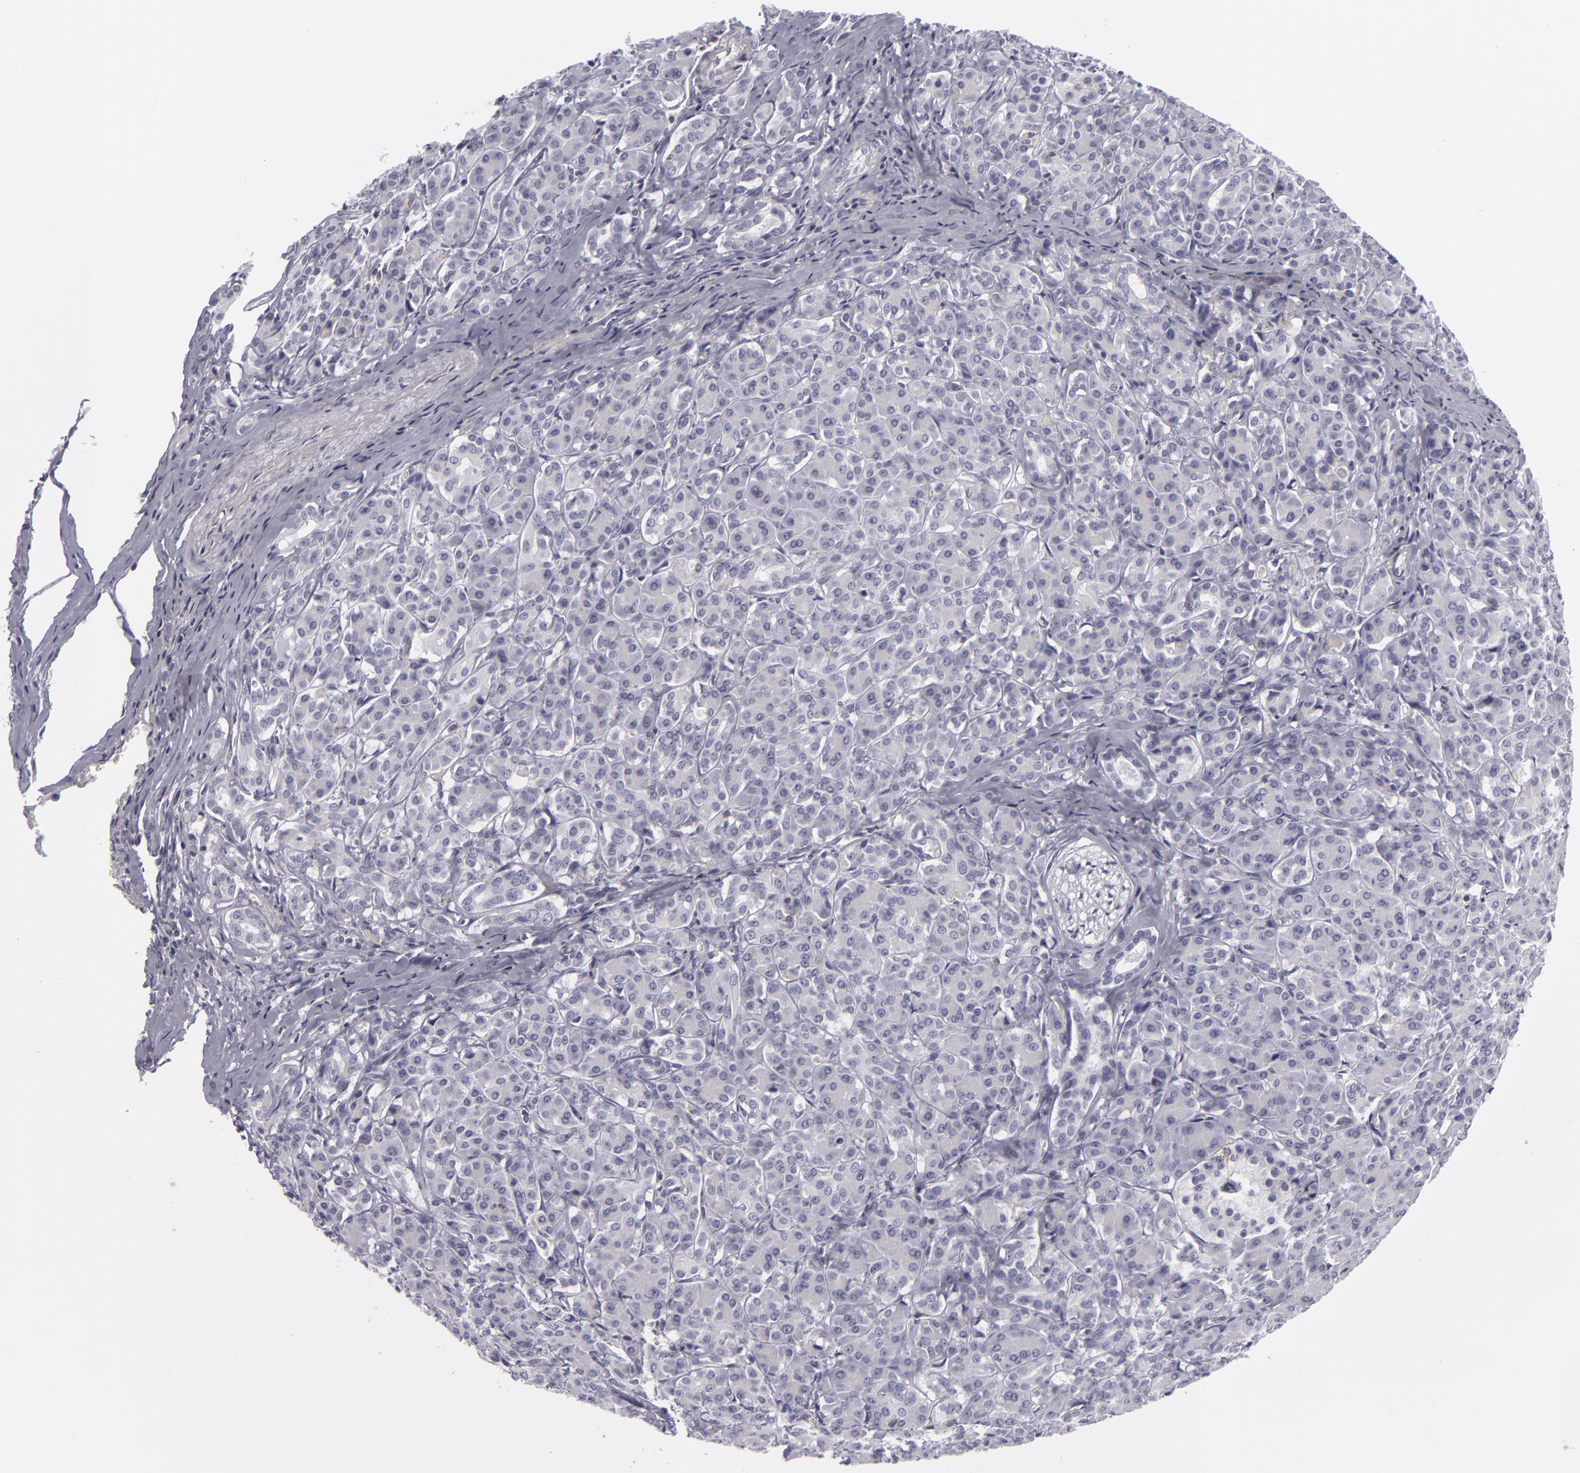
{"staining": {"intensity": "negative", "quantity": "none", "location": "none"}, "tissue": "pancreas", "cell_type": "Exocrine glandular cells", "image_type": "normal", "snomed": [{"axis": "morphology", "description": "Normal tissue, NOS"}, {"axis": "topography", "description": "Lymph node"}, {"axis": "topography", "description": "Pancreas"}], "caption": "There is no significant staining in exocrine glandular cells of pancreas. The staining is performed using DAB brown chromogen with nuclei counter-stained in using hematoxylin.", "gene": "KCNAB2", "patient": {"sex": "male", "age": 59}}